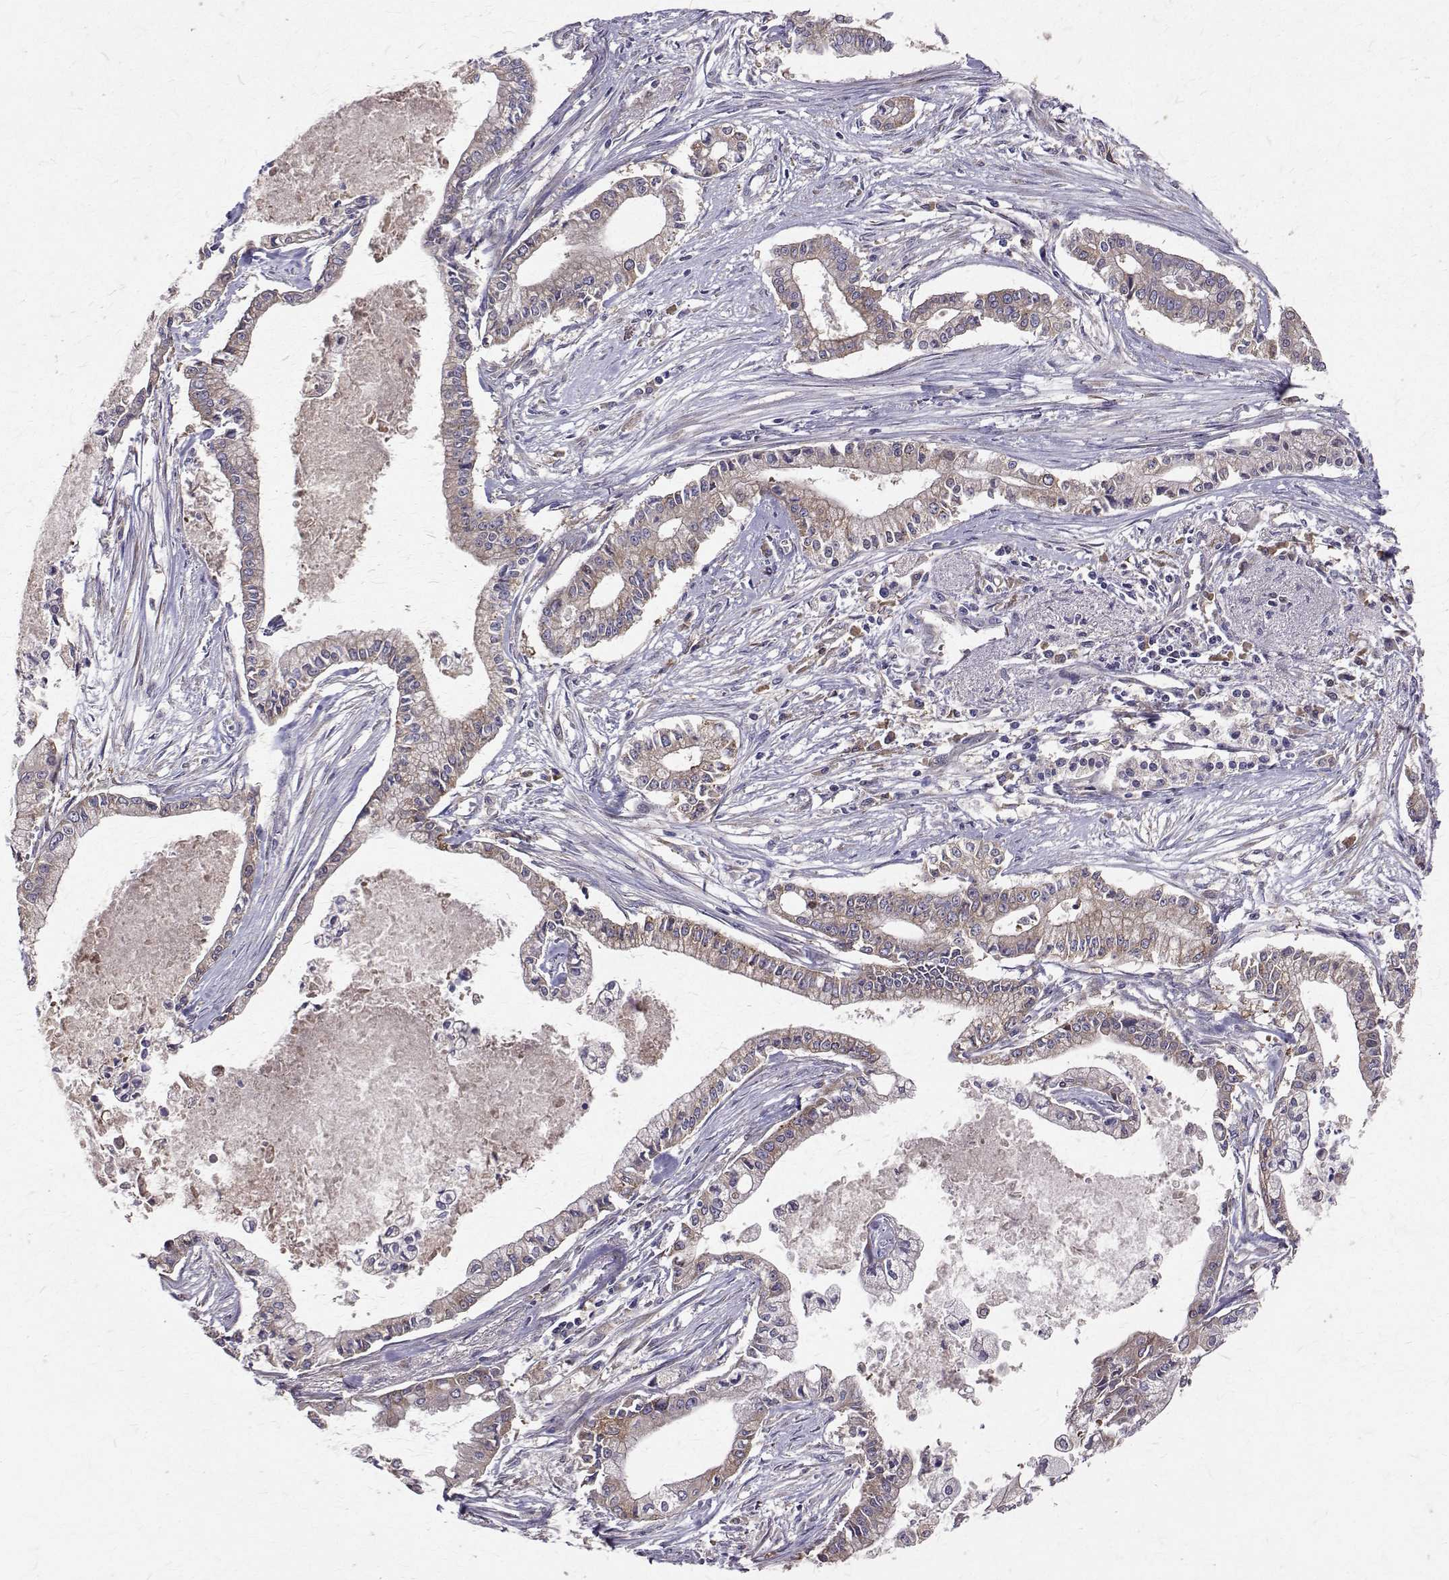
{"staining": {"intensity": "weak", "quantity": "25%-75%", "location": "cytoplasmic/membranous"}, "tissue": "pancreatic cancer", "cell_type": "Tumor cells", "image_type": "cancer", "snomed": [{"axis": "morphology", "description": "Adenocarcinoma, NOS"}, {"axis": "topography", "description": "Pancreas"}], "caption": "Immunohistochemistry histopathology image of human pancreatic adenocarcinoma stained for a protein (brown), which reveals low levels of weak cytoplasmic/membranous positivity in about 25%-75% of tumor cells.", "gene": "FARSB", "patient": {"sex": "female", "age": 65}}